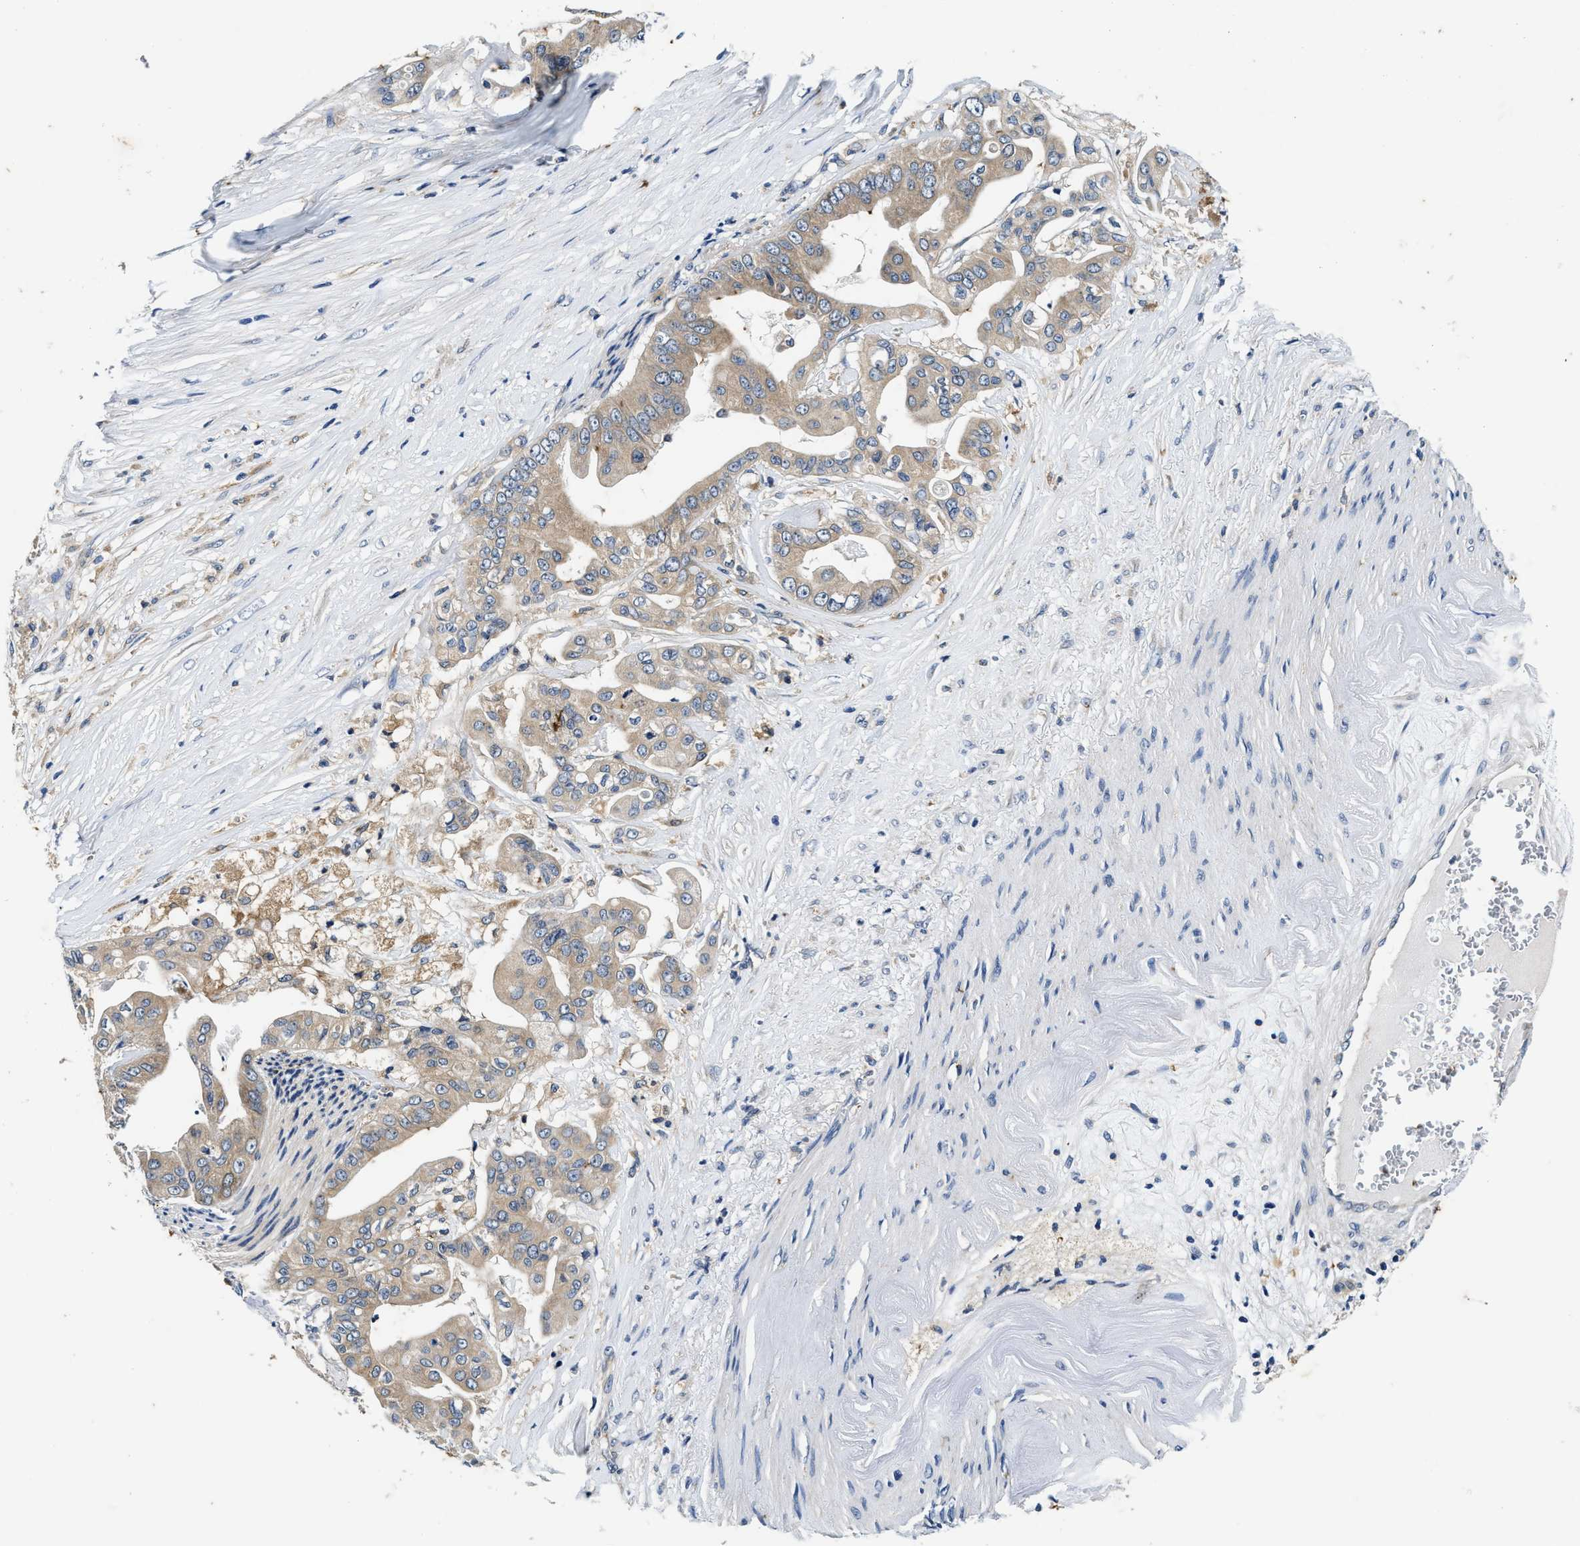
{"staining": {"intensity": "moderate", "quantity": ">75%", "location": "cytoplasmic/membranous"}, "tissue": "pancreatic cancer", "cell_type": "Tumor cells", "image_type": "cancer", "snomed": [{"axis": "morphology", "description": "Adenocarcinoma, NOS"}, {"axis": "topography", "description": "Pancreas"}], "caption": "Immunohistochemical staining of adenocarcinoma (pancreatic) shows medium levels of moderate cytoplasmic/membranous protein positivity in approximately >75% of tumor cells.", "gene": "PI4KB", "patient": {"sex": "female", "age": 75}}